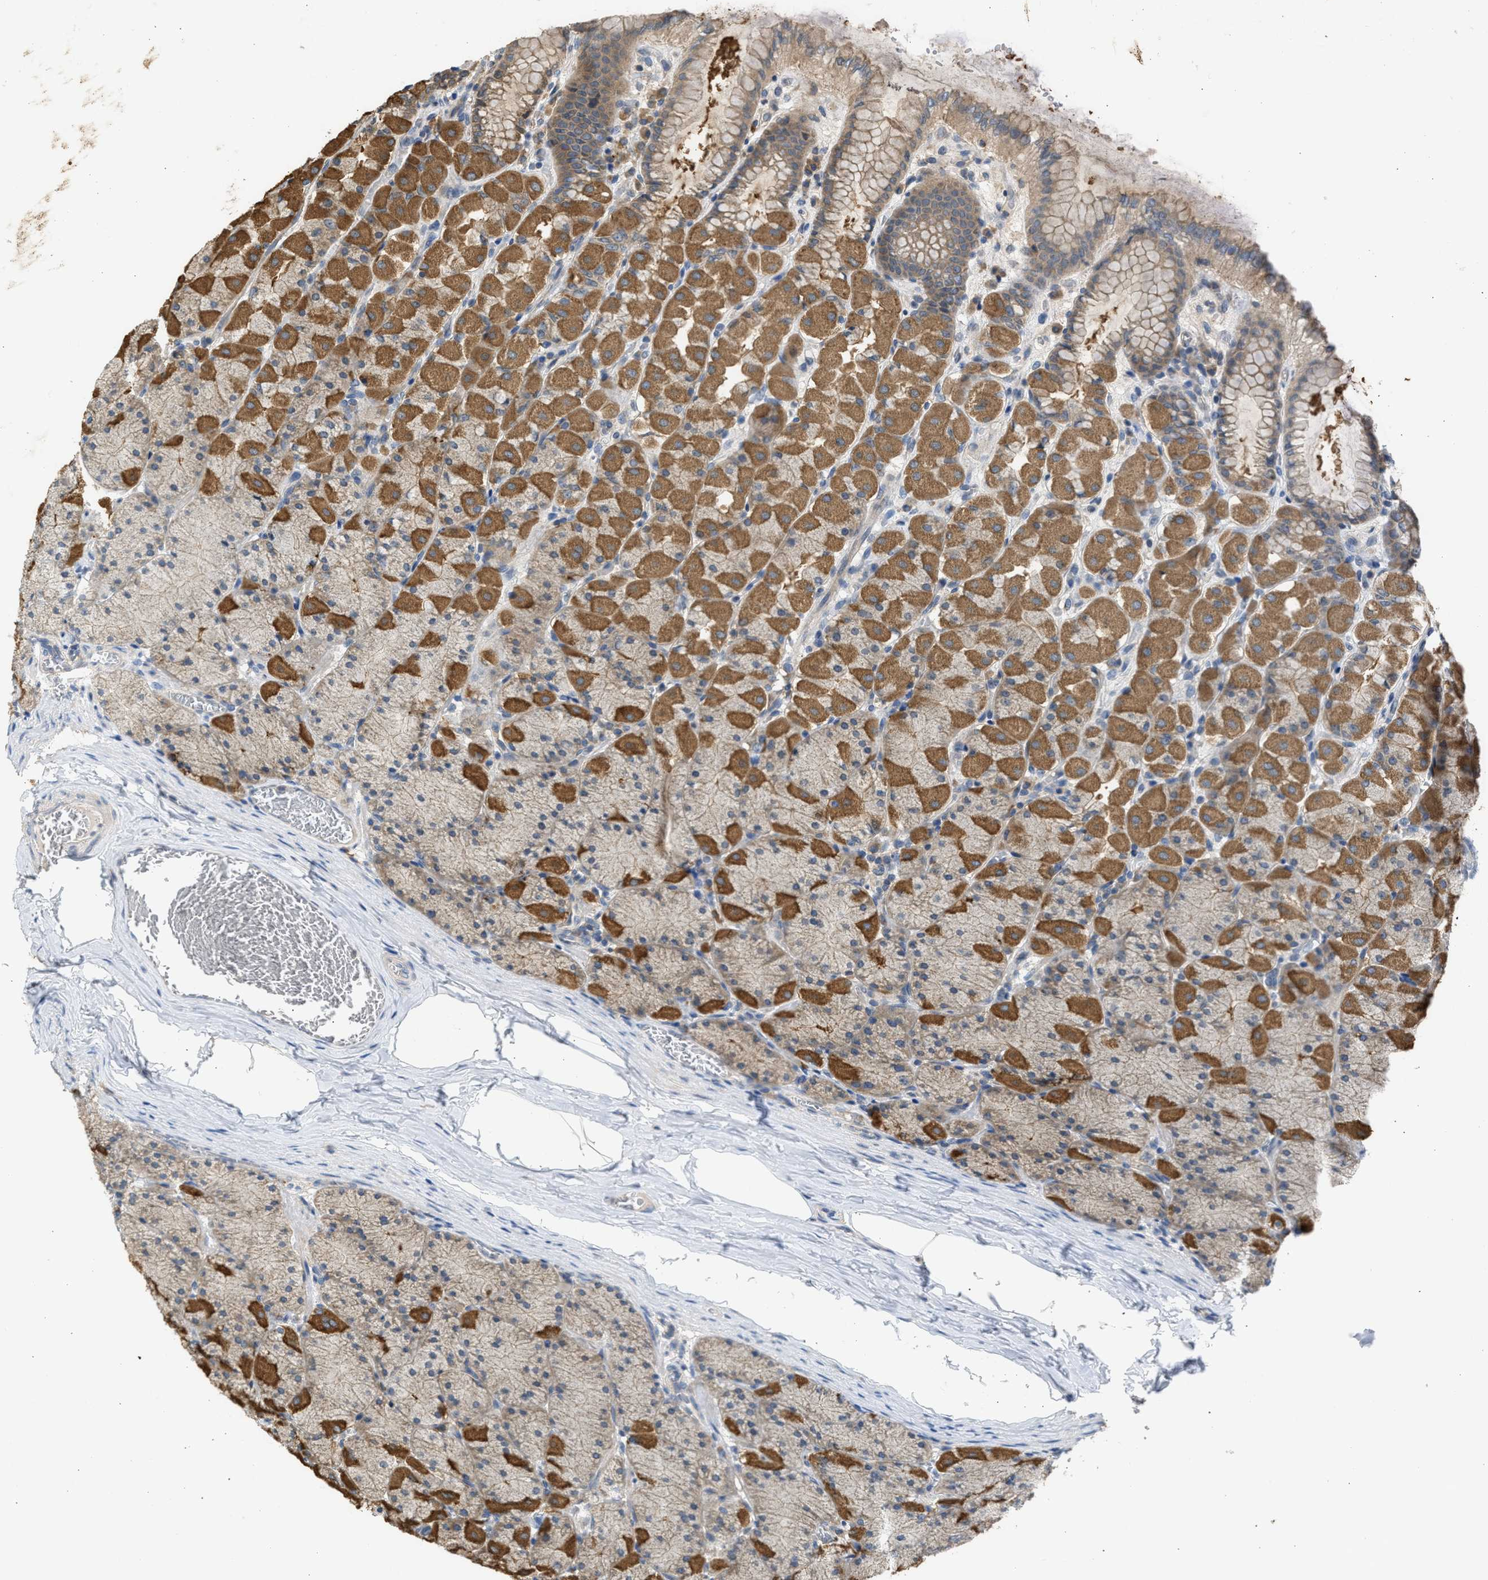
{"staining": {"intensity": "moderate", "quantity": ">75%", "location": "cytoplasmic/membranous"}, "tissue": "stomach", "cell_type": "Glandular cells", "image_type": "normal", "snomed": [{"axis": "morphology", "description": "Normal tissue, NOS"}, {"axis": "topography", "description": "Stomach, upper"}], "caption": "This is an image of IHC staining of unremarkable stomach, which shows moderate positivity in the cytoplasmic/membranous of glandular cells.", "gene": "CYP1A1", "patient": {"sex": "female", "age": 56}}